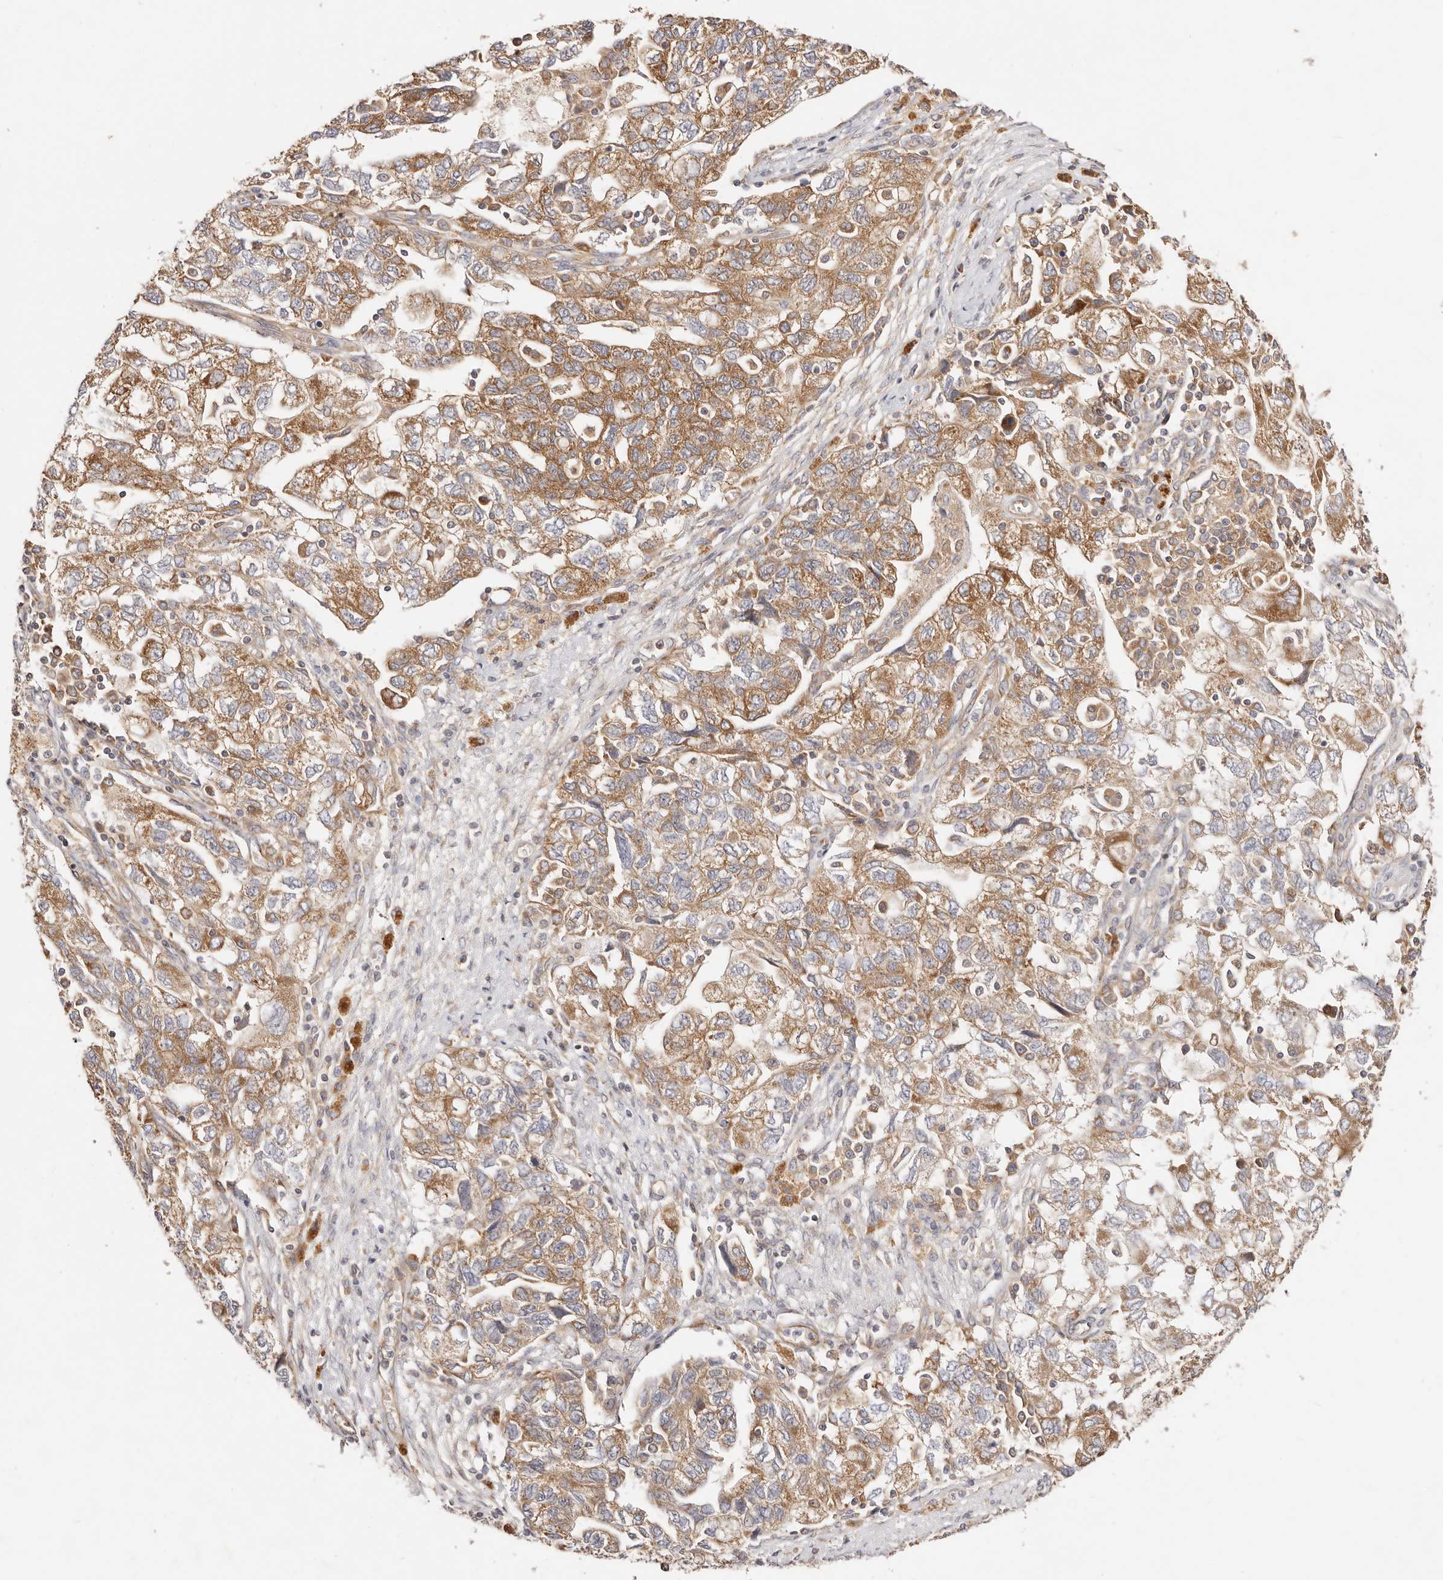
{"staining": {"intensity": "moderate", "quantity": ">75%", "location": "cytoplasmic/membranous"}, "tissue": "ovarian cancer", "cell_type": "Tumor cells", "image_type": "cancer", "snomed": [{"axis": "morphology", "description": "Carcinoma, NOS"}, {"axis": "morphology", "description": "Cystadenocarcinoma, serous, NOS"}, {"axis": "topography", "description": "Ovary"}], "caption": "Ovarian cancer (carcinoma) stained for a protein reveals moderate cytoplasmic/membranous positivity in tumor cells. The staining was performed using DAB (3,3'-diaminobenzidine), with brown indicating positive protein expression. Nuclei are stained blue with hematoxylin.", "gene": "GNA13", "patient": {"sex": "female", "age": 69}}